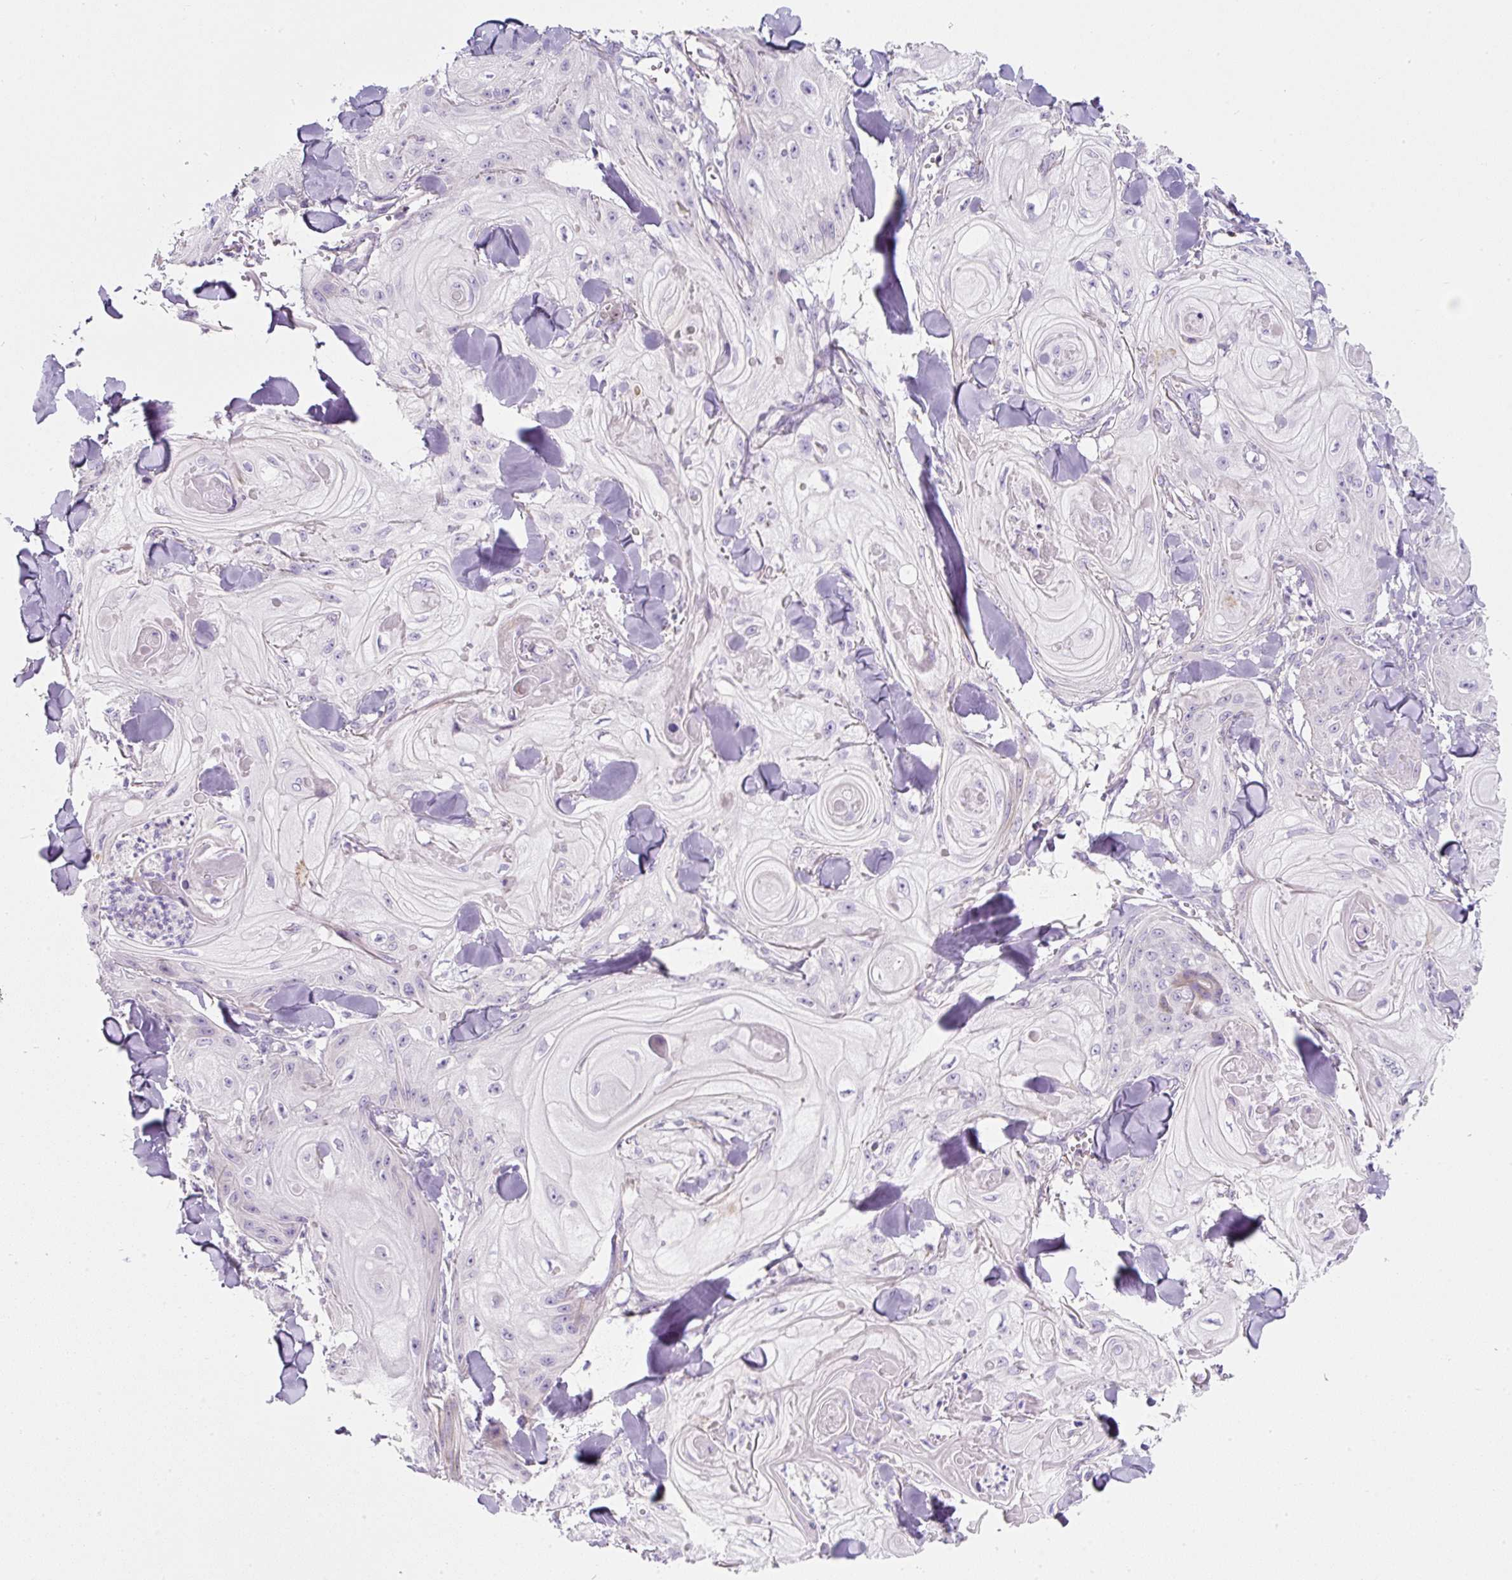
{"staining": {"intensity": "negative", "quantity": "none", "location": "none"}, "tissue": "skin cancer", "cell_type": "Tumor cells", "image_type": "cancer", "snomed": [{"axis": "morphology", "description": "Squamous cell carcinoma, NOS"}, {"axis": "topography", "description": "Skin"}], "caption": "Skin squamous cell carcinoma stained for a protein using immunohistochemistry (IHC) demonstrates no positivity tumor cells.", "gene": "ERAP2", "patient": {"sex": "male", "age": 74}}